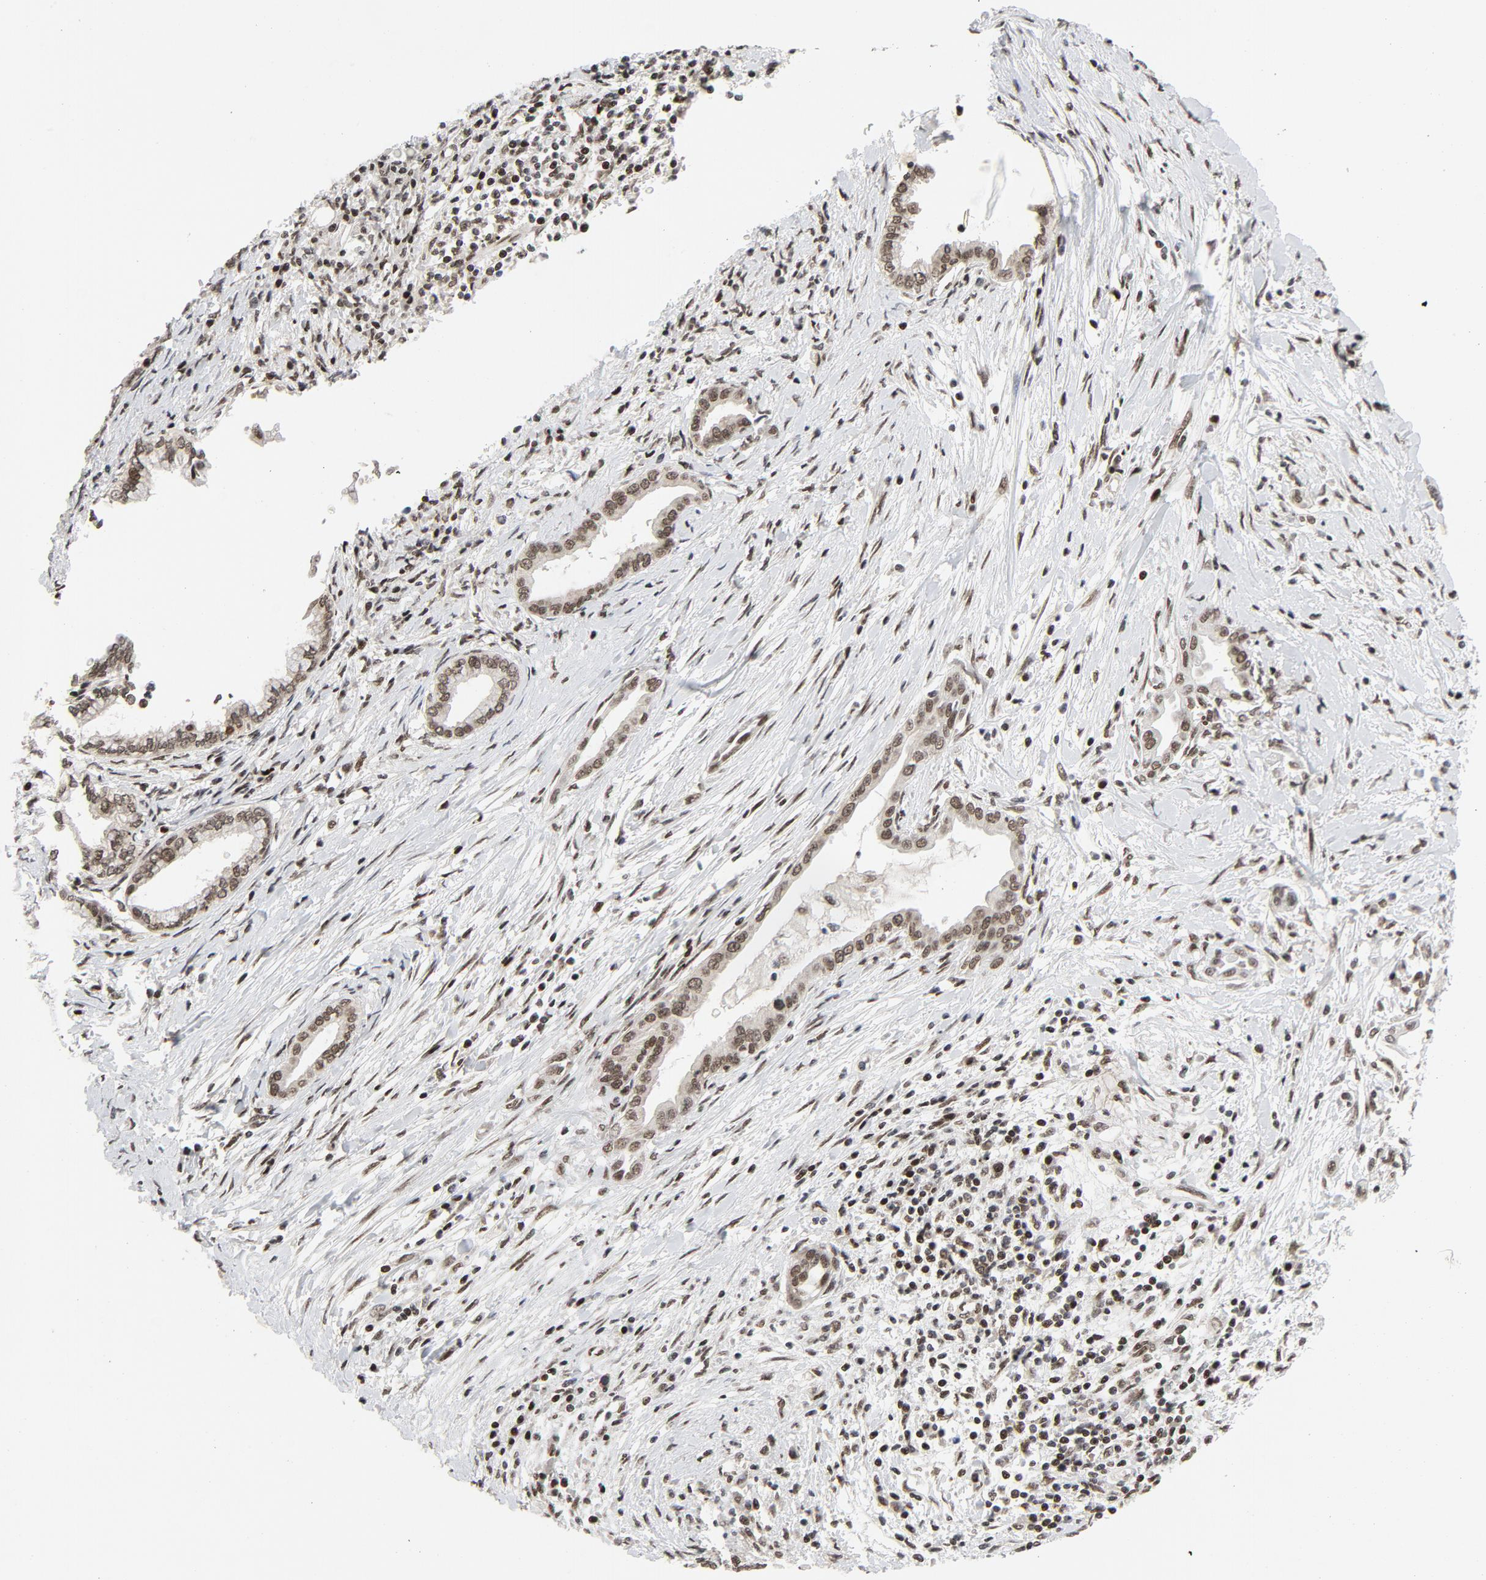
{"staining": {"intensity": "moderate", "quantity": ">75%", "location": "nuclear"}, "tissue": "pancreatic cancer", "cell_type": "Tumor cells", "image_type": "cancer", "snomed": [{"axis": "morphology", "description": "Adenocarcinoma, NOS"}, {"axis": "topography", "description": "Pancreas"}], "caption": "High-power microscopy captured an immunohistochemistry photomicrograph of pancreatic adenocarcinoma, revealing moderate nuclear staining in about >75% of tumor cells. The protein is stained brown, and the nuclei are stained in blue (DAB IHC with brightfield microscopy, high magnification).", "gene": "ERCC1", "patient": {"sex": "female", "age": 64}}